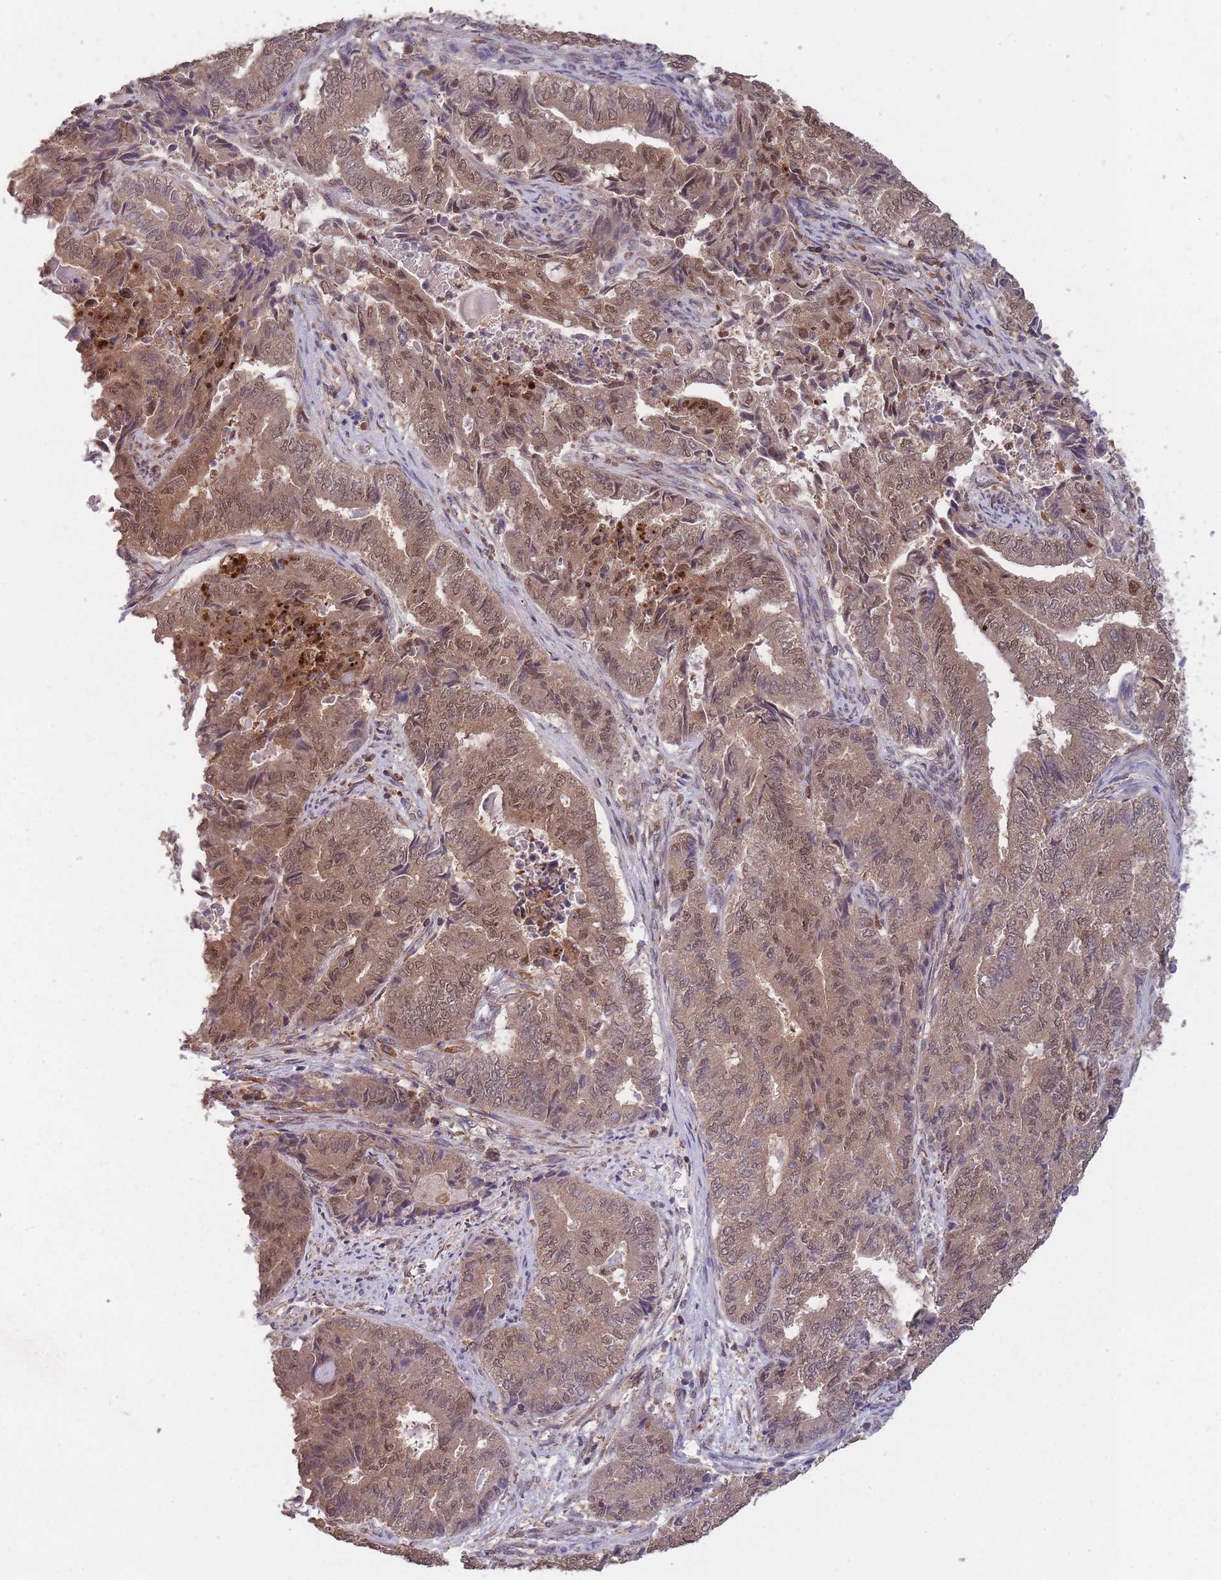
{"staining": {"intensity": "moderate", "quantity": ">75%", "location": "cytoplasmic/membranous,nuclear"}, "tissue": "endometrial cancer", "cell_type": "Tumor cells", "image_type": "cancer", "snomed": [{"axis": "morphology", "description": "Adenocarcinoma, NOS"}, {"axis": "topography", "description": "Endometrium"}], "caption": "The photomicrograph displays immunohistochemical staining of endometrial cancer (adenocarcinoma). There is moderate cytoplasmic/membranous and nuclear expression is seen in about >75% of tumor cells.", "gene": "GMIP", "patient": {"sex": "female", "age": 80}}